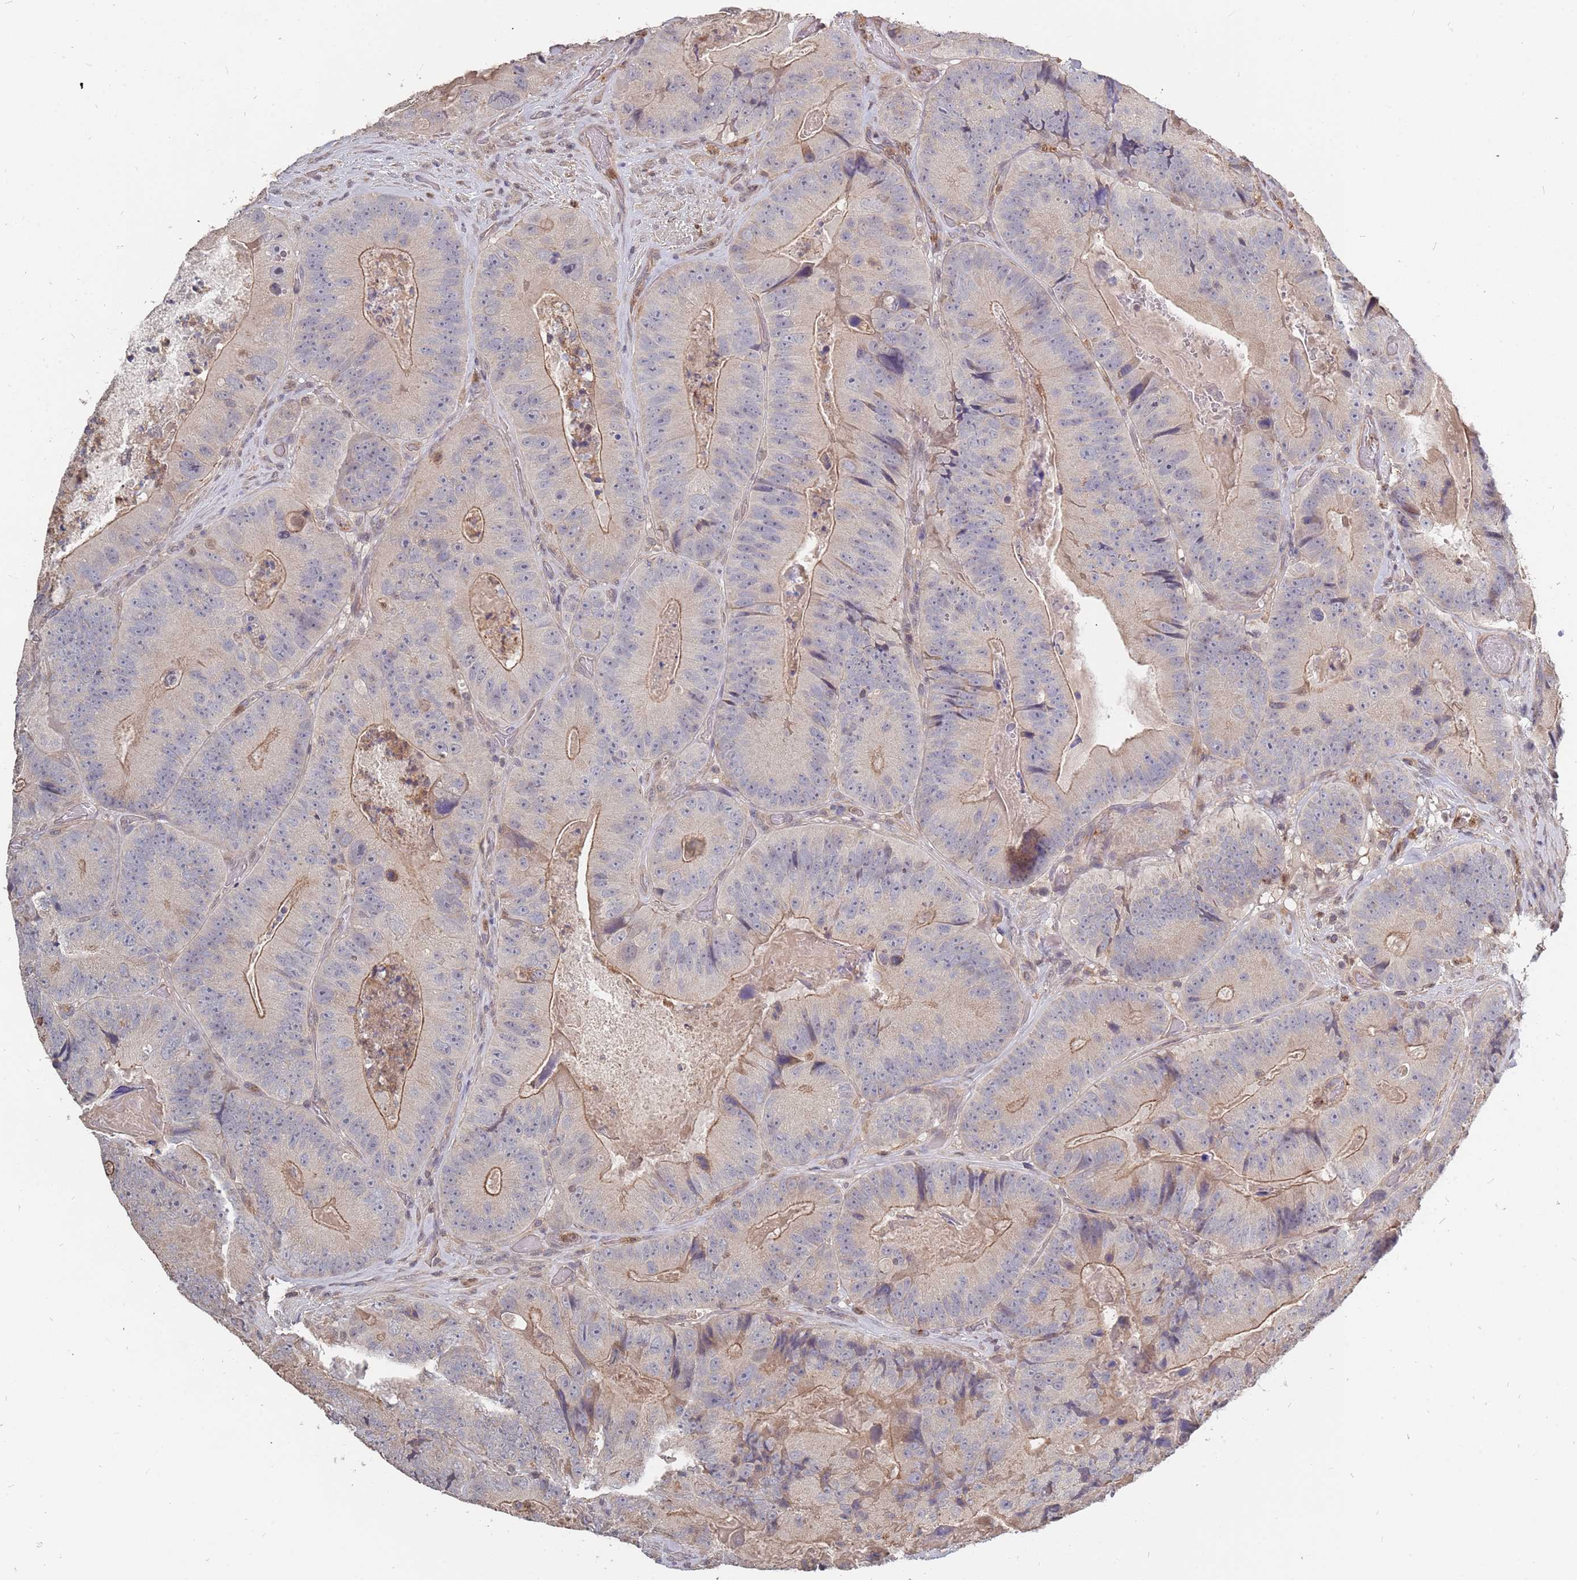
{"staining": {"intensity": "moderate", "quantity": "<25%", "location": "cytoplasmic/membranous"}, "tissue": "colorectal cancer", "cell_type": "Tumor cells", "image_type": "cancer", "snomed": [{"axis": "morphology", "description": "Adenocarcinoma, NOS"}, {"axis": "topography", "description": "Colon"}], "caption": "An immunohistochemistry (IHC) micrograph of tumor tissue is shown. Protein staining in brown labels moderate cytoplasmic/membranous positivity in colorectal cancer within tumor cells. The protein is stained brown, and the nuclei are stained in blue (DAB (3,3'-diaminobenzidine) IHC with brightfield microscopy, high magnification).", "gene": "TCEANC2", "patient": {"sex": "female", "age": 86}}